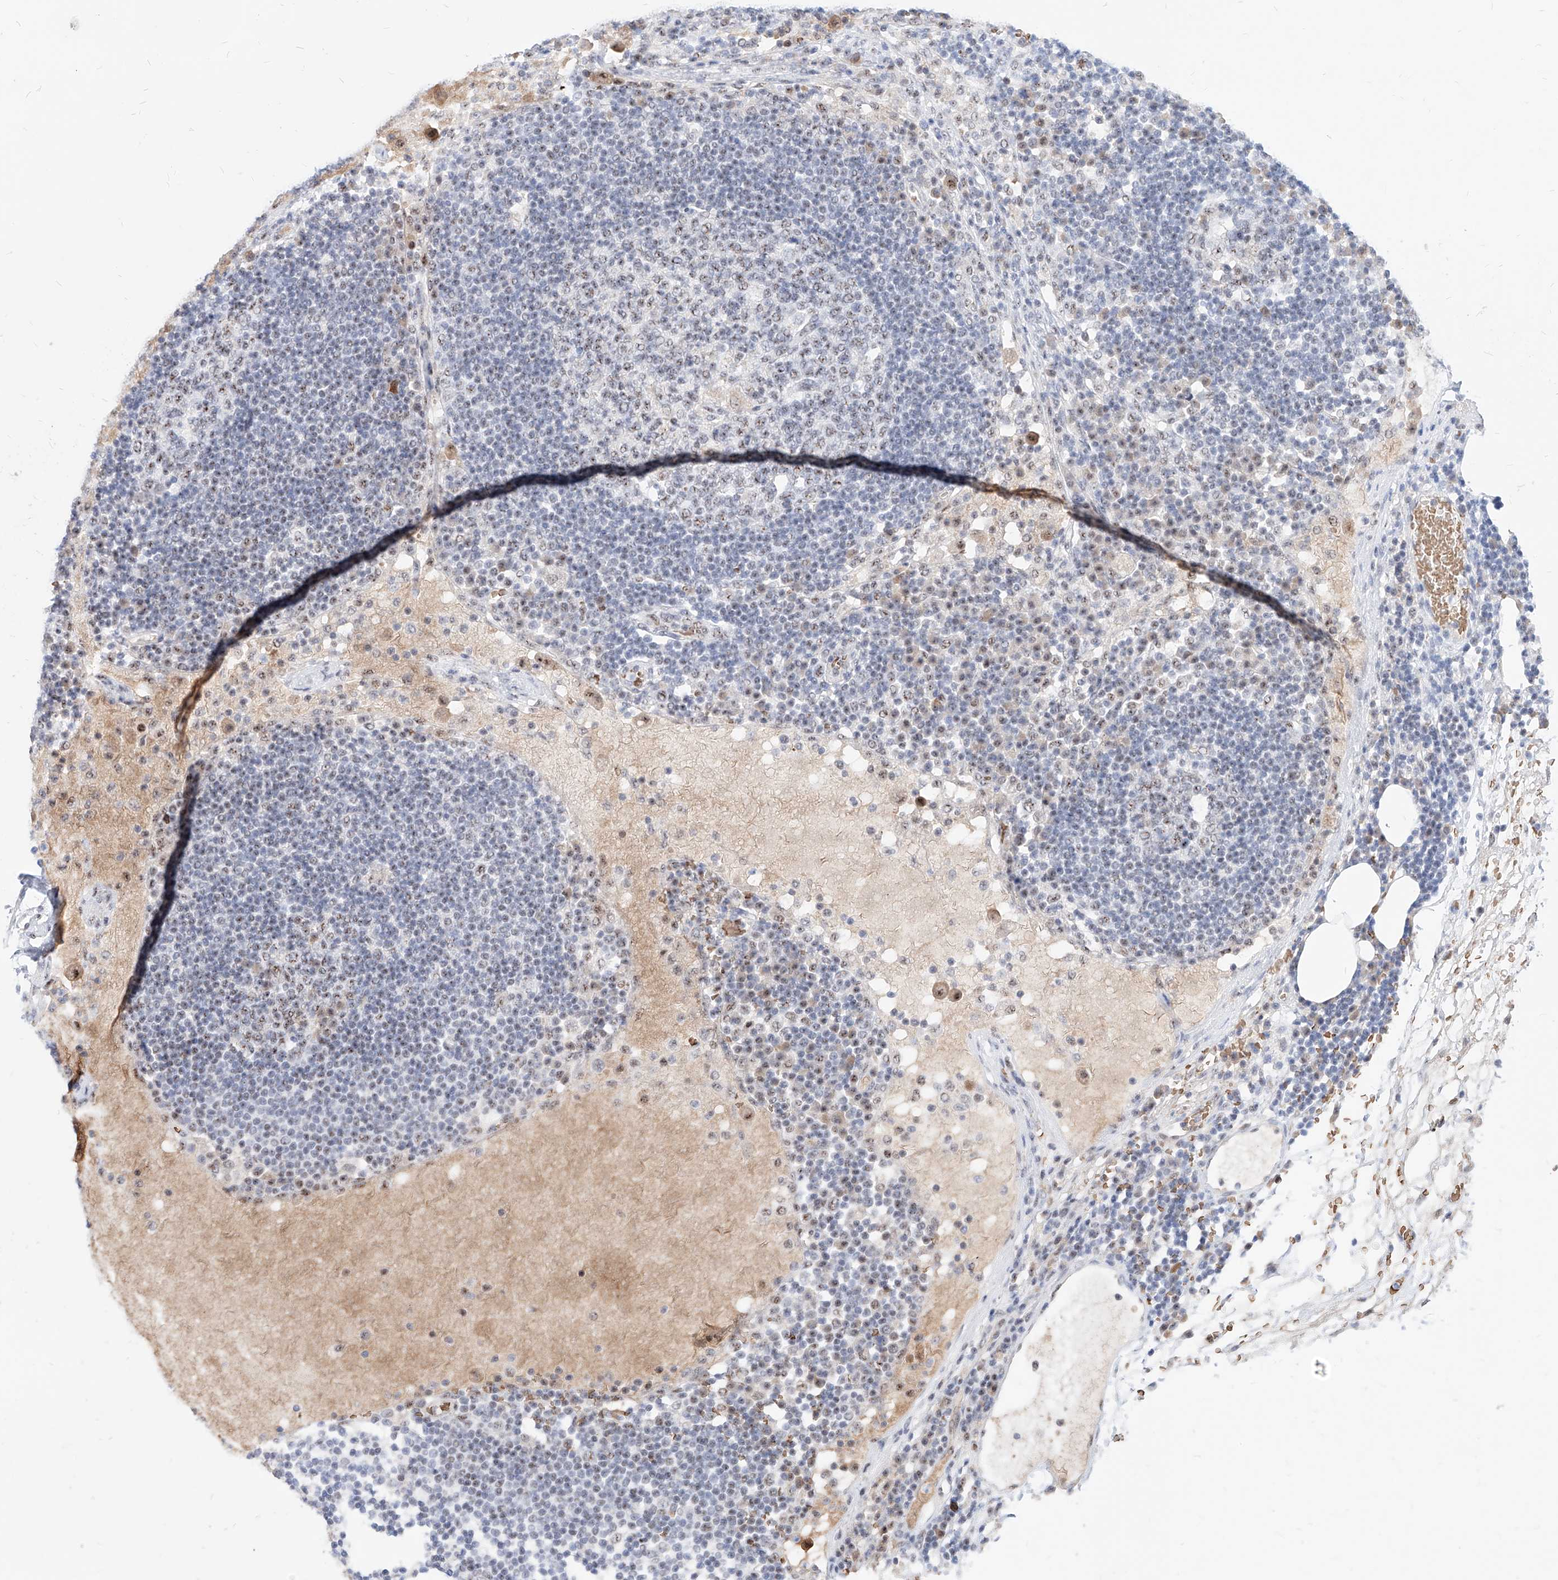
{"staining": {"intensity": "weak", "quantity": "25%-75%", "location": "nuclear"}, "tissue": "lymph node", "cell_type": "Germinal center cells", "image_type": "normal", "snomed": [{"axis": "morphology", "description": "Normal tissue, NOS"}, {"axis": "topography", "description": "Lymph node"}], "caption": "About 25%-75% of germinal center cells in unremarkable human lymph node reveal weak nuclear protein positivity as visualized by brown immunohistochemical staining.", "gene": "ZFP42", "patient": {"sex": "female", "age": 53}}